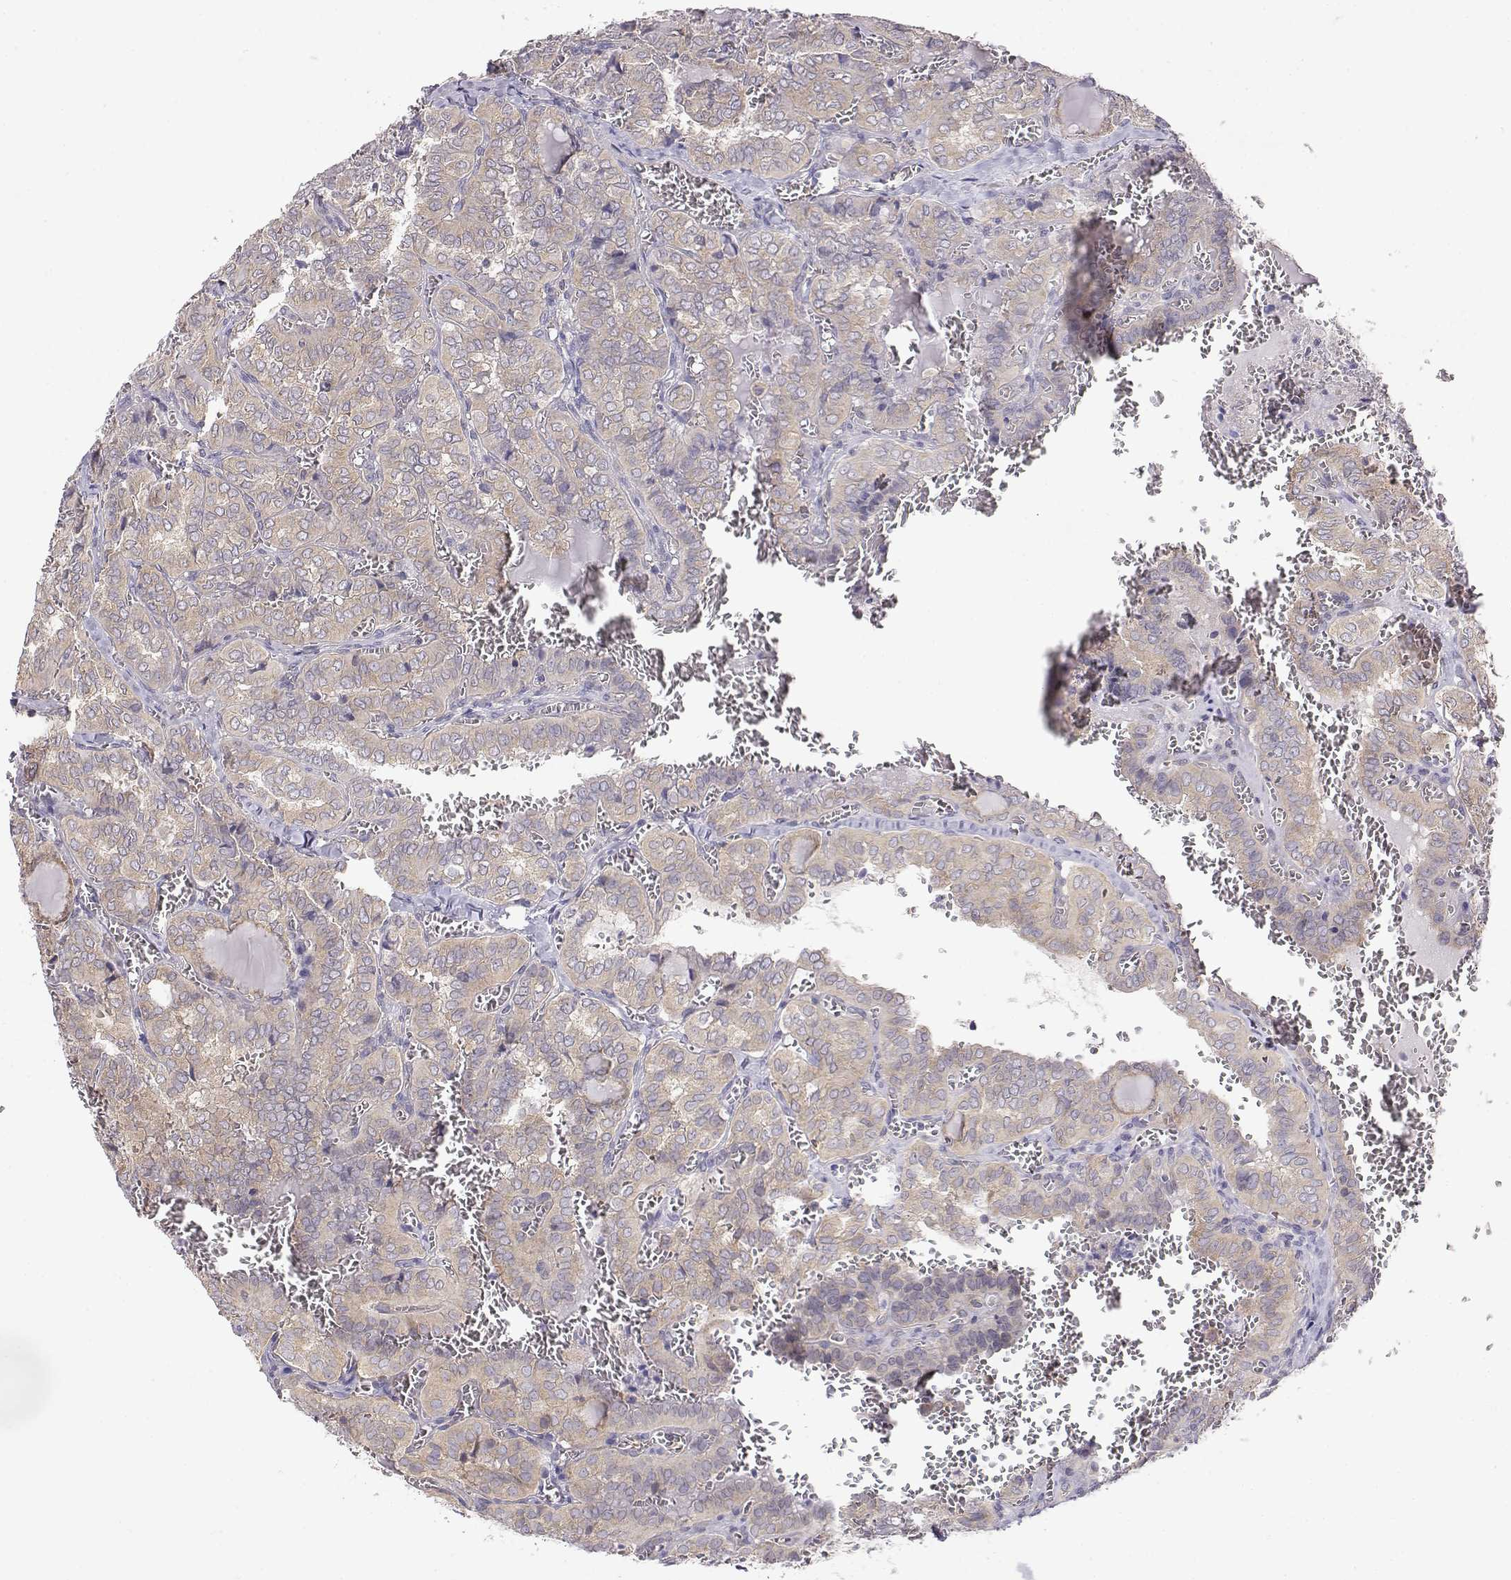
{"staining": {"intensity": "weak", "quantity": ">75%", "location": "cytoplasmic/membranous"}, "tissue": "thyroid cancer", "cell_type": "Tumor cells", "image_type": "cancer", "snomed": [{"axis": "morphology", "description": "Papillary adenocarcinoma, NOS"}, {"axis": "topography", "description": "Thyroid gland"}], "caption": "IHC image of neoplastic tissue: human thyroid papillary adenocarcinoma stained using immunohistochemistry demonstrates low levels of weak protein expression localized specifically in the cytoplasmic/membranous of tumor cells, appearing as a cytoplasmic/membranous brown color.", "gene": "PAIP1", "patient": {"sex": "female", "age": 41}}